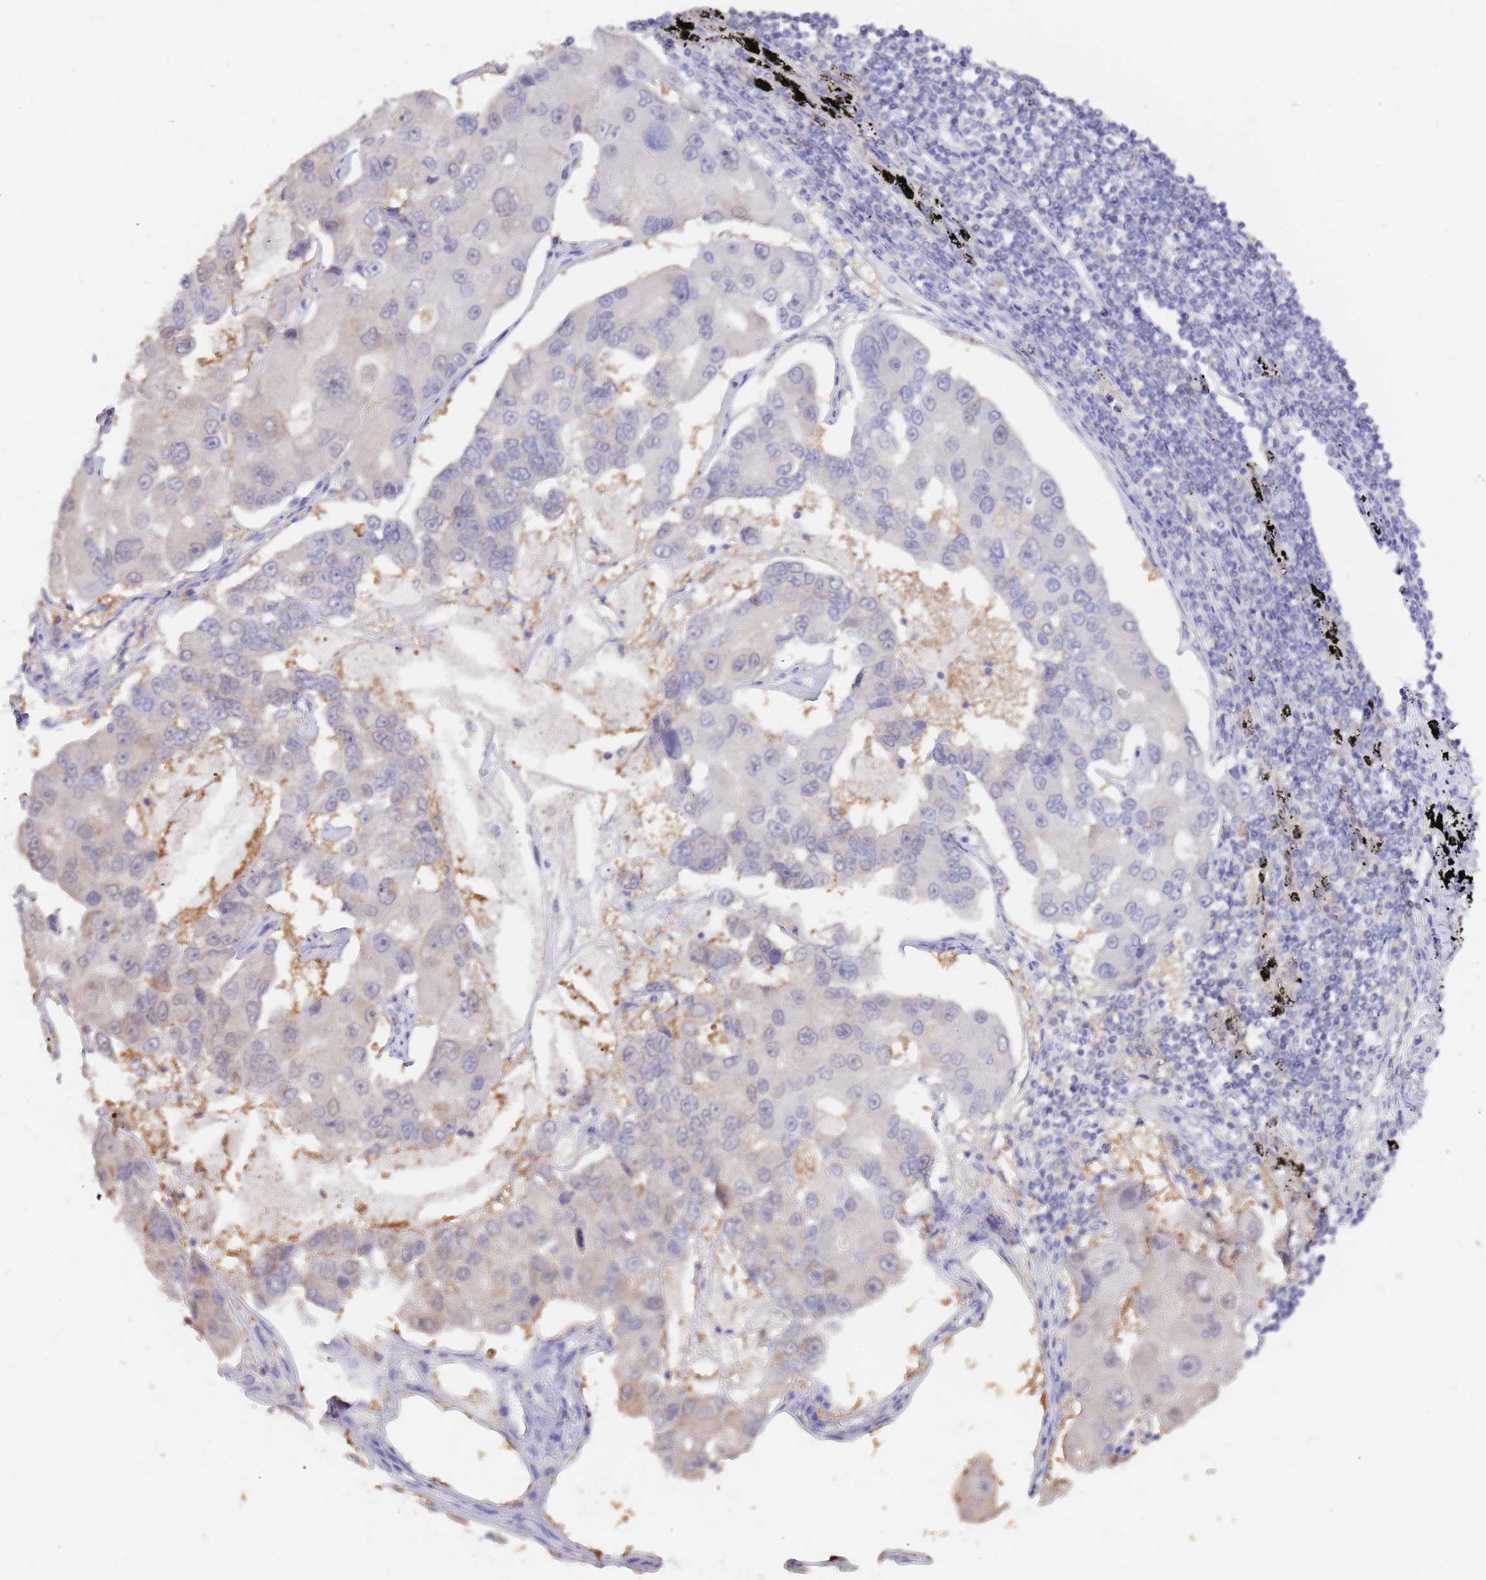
{"staining": {"intensity": "negative", "quantity": "none", "location": "none"}, "tissue": "lung cancer", "cell_type": "Tumor cells", "image_type": "cancer", "snomed": [{"axis": "morphology", "description": "Adenocarcinoma, NOS"}, {"axis": "topography", "description": "Lung"}], "caption": "Tumor cells show no significant positivity in lung adenocarcinoma.", "gene": "AP5S1", "patient": {"sex": "female", "age": 54}}